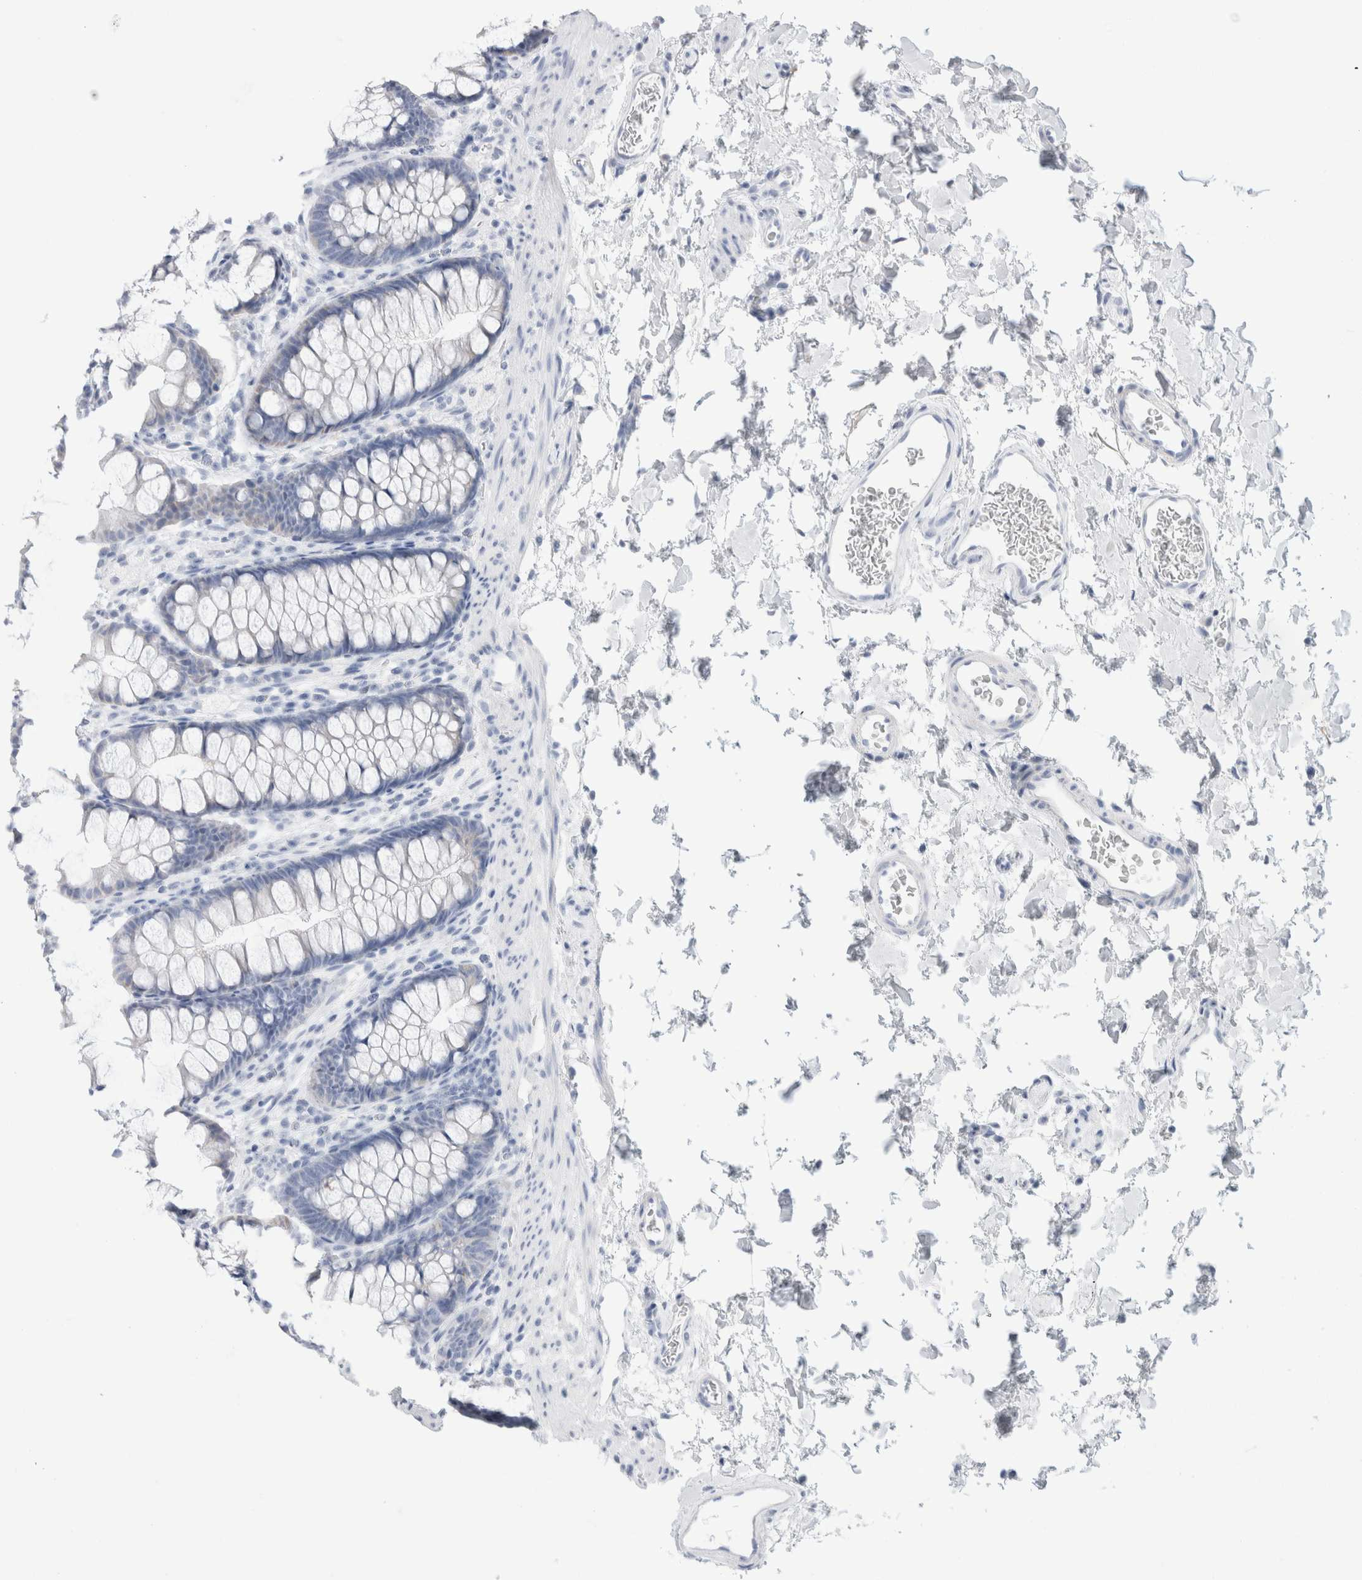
{"staining": {"intensity": "negative", "quantity": "none", "location": "none"}, "tissue": "colon", "cell_type": "Endothelial cells", "image_type": "normal", "snomed": [{"axis": "morphology", "description": "Normal tissue, NOS"}, {"axis": "topography", "description": "Colon"}], "caption": "Protein analysis of unremarkable colon demonstrates no significant staining in endothelial cells. (DAB (3,3'-diaminobenzidine) IHC, high magnification).", "gene": "ECHDC2", "patient": {"sex": "female", "age": 62}}